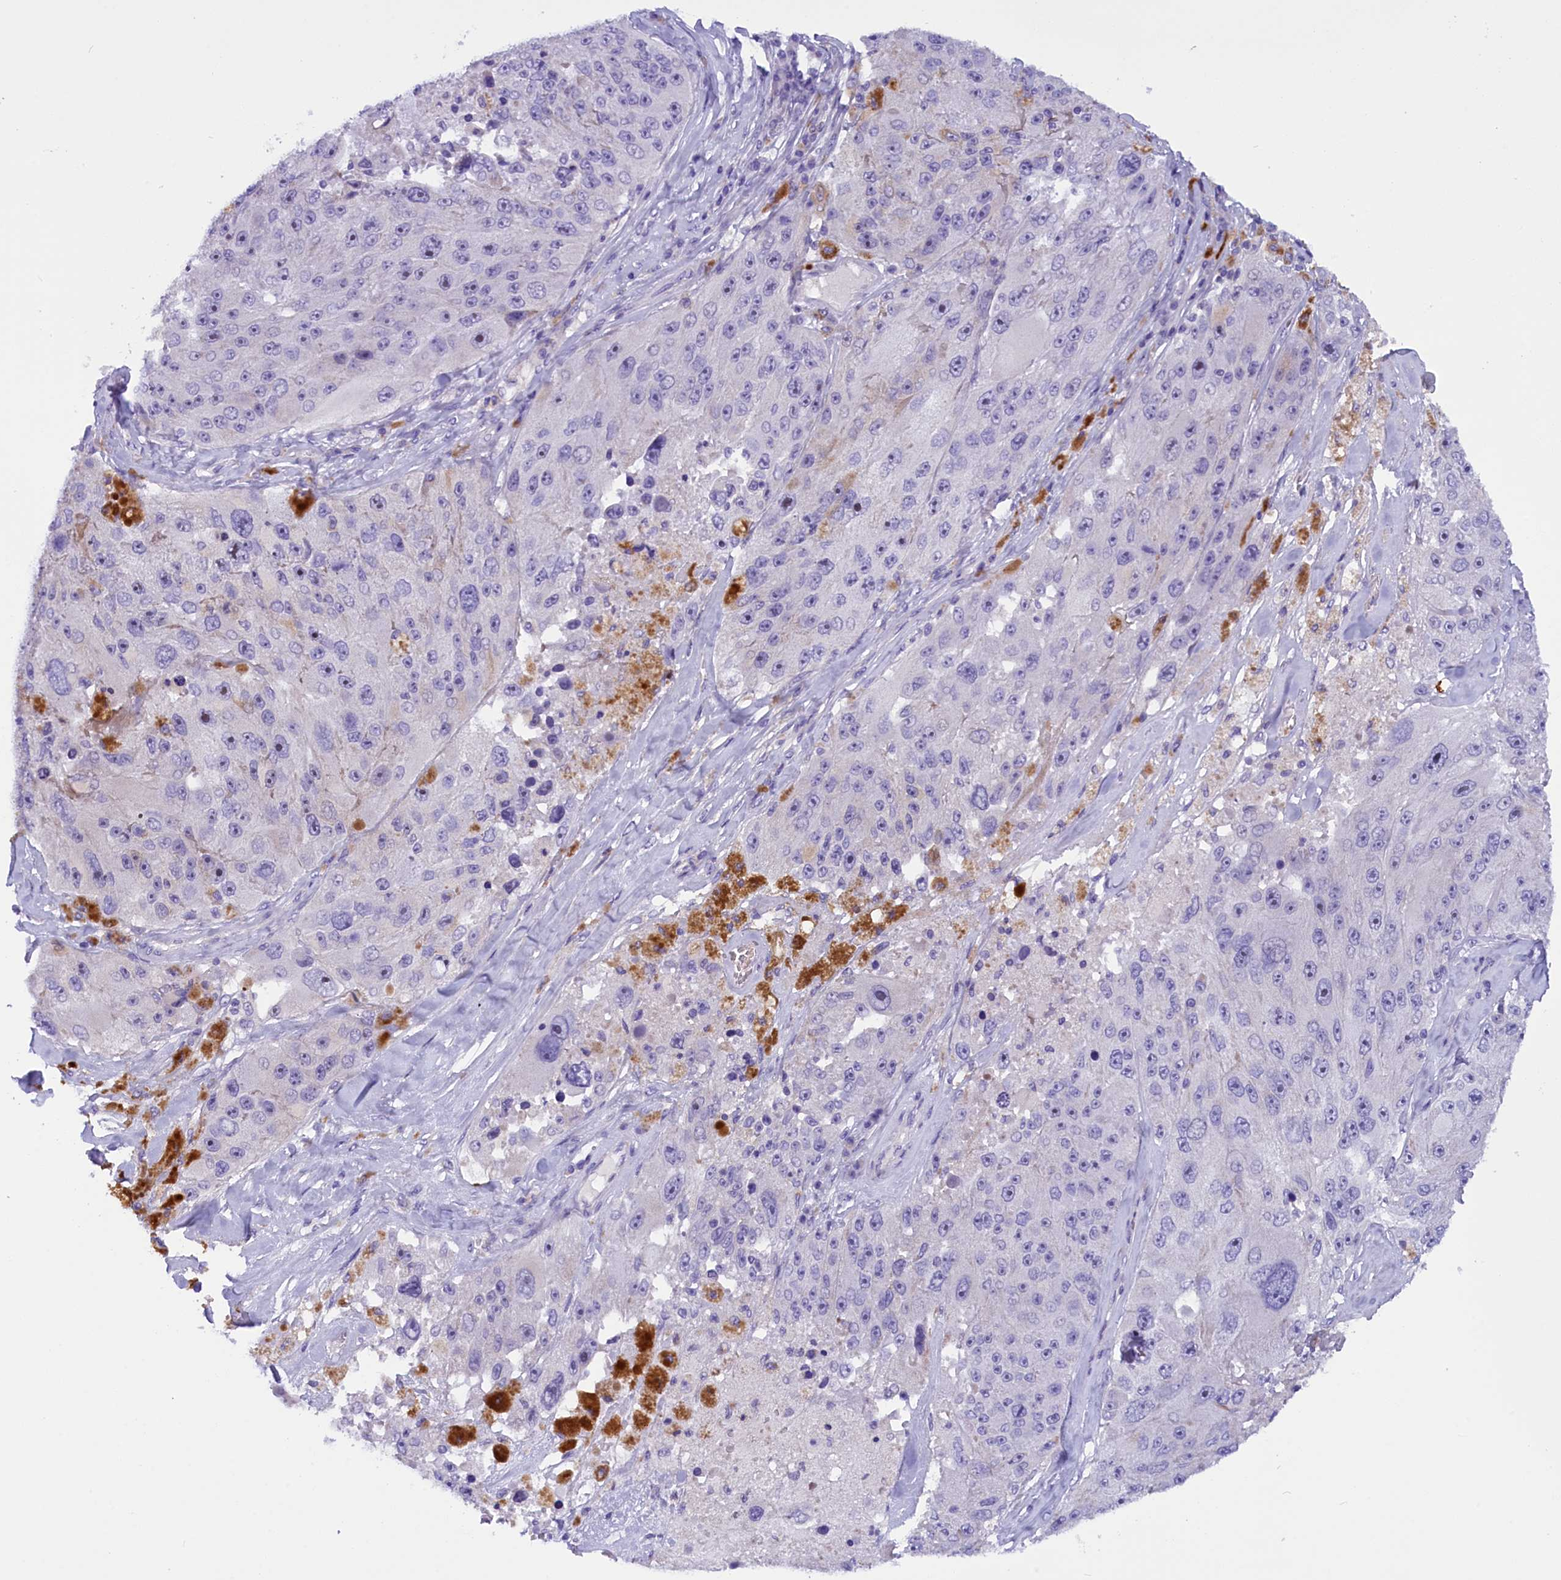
{"staining": {"intensity": "negative", "quantity": "none", "location": "none"}, "tissue": "melanoma", "cell_type": "Tumor cells", "image_type": "cancer", "snomed": [{"axis": "morphology", "description": "Malignant melanoma, Metastatic site"}, {"axis": "topography", "description": "Lymph node"}], "caption": "Immunohistochemical staining of melanoma shows no significant positivity in tumor cells. Brightfield microscopy of immunohistochemistry (IHC) stained with DAB (3,3'-diaminobenzidine) (brown) and hematoxylin (blue), captured at high magnification.", "gene": "RTTN", "patient": {"sex": "male", "age": 62}}